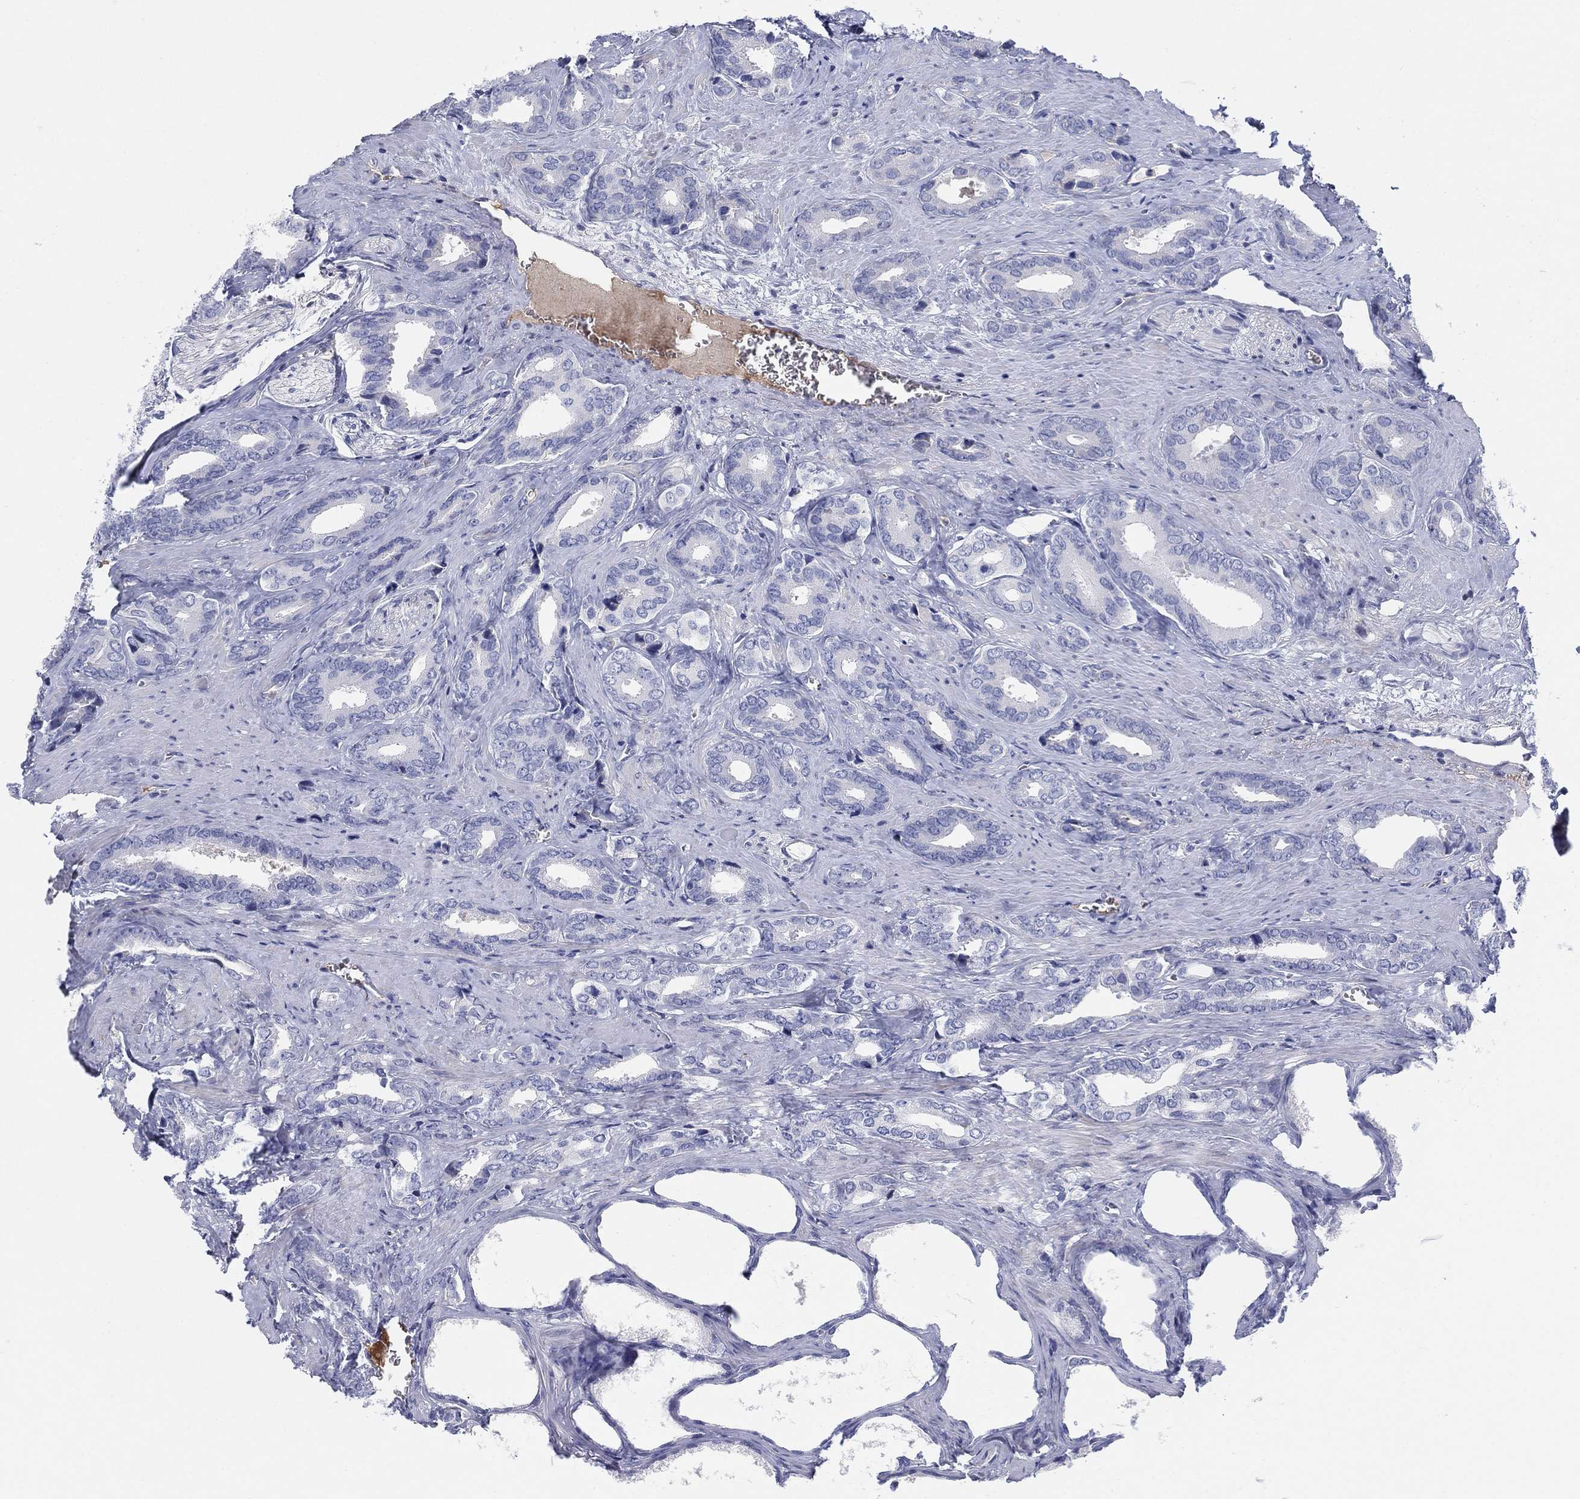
{"staining": {"intensity": "negative", "quantity": "none", "location": "none"}, "tissue": "prostate cancer", "cell_type": "Tumor cells", "image_type": "cancer", "snomed": [{"axis": "morphology", "description": "Adenocarcinoma, NOS"}, {"axis": "topography", "description": "Prostate"}], "caption": "Immunohistochemical staining of human adenocarcinoma (prostate) shows no significant positivity in tumor cells. (Stains: DAB IHC with hematoxylin counter stain, Microscopy: brightfield microscopy at high magnification).", "gene": "HEATR4", "patient": {"sex": "male", "age": 66}}